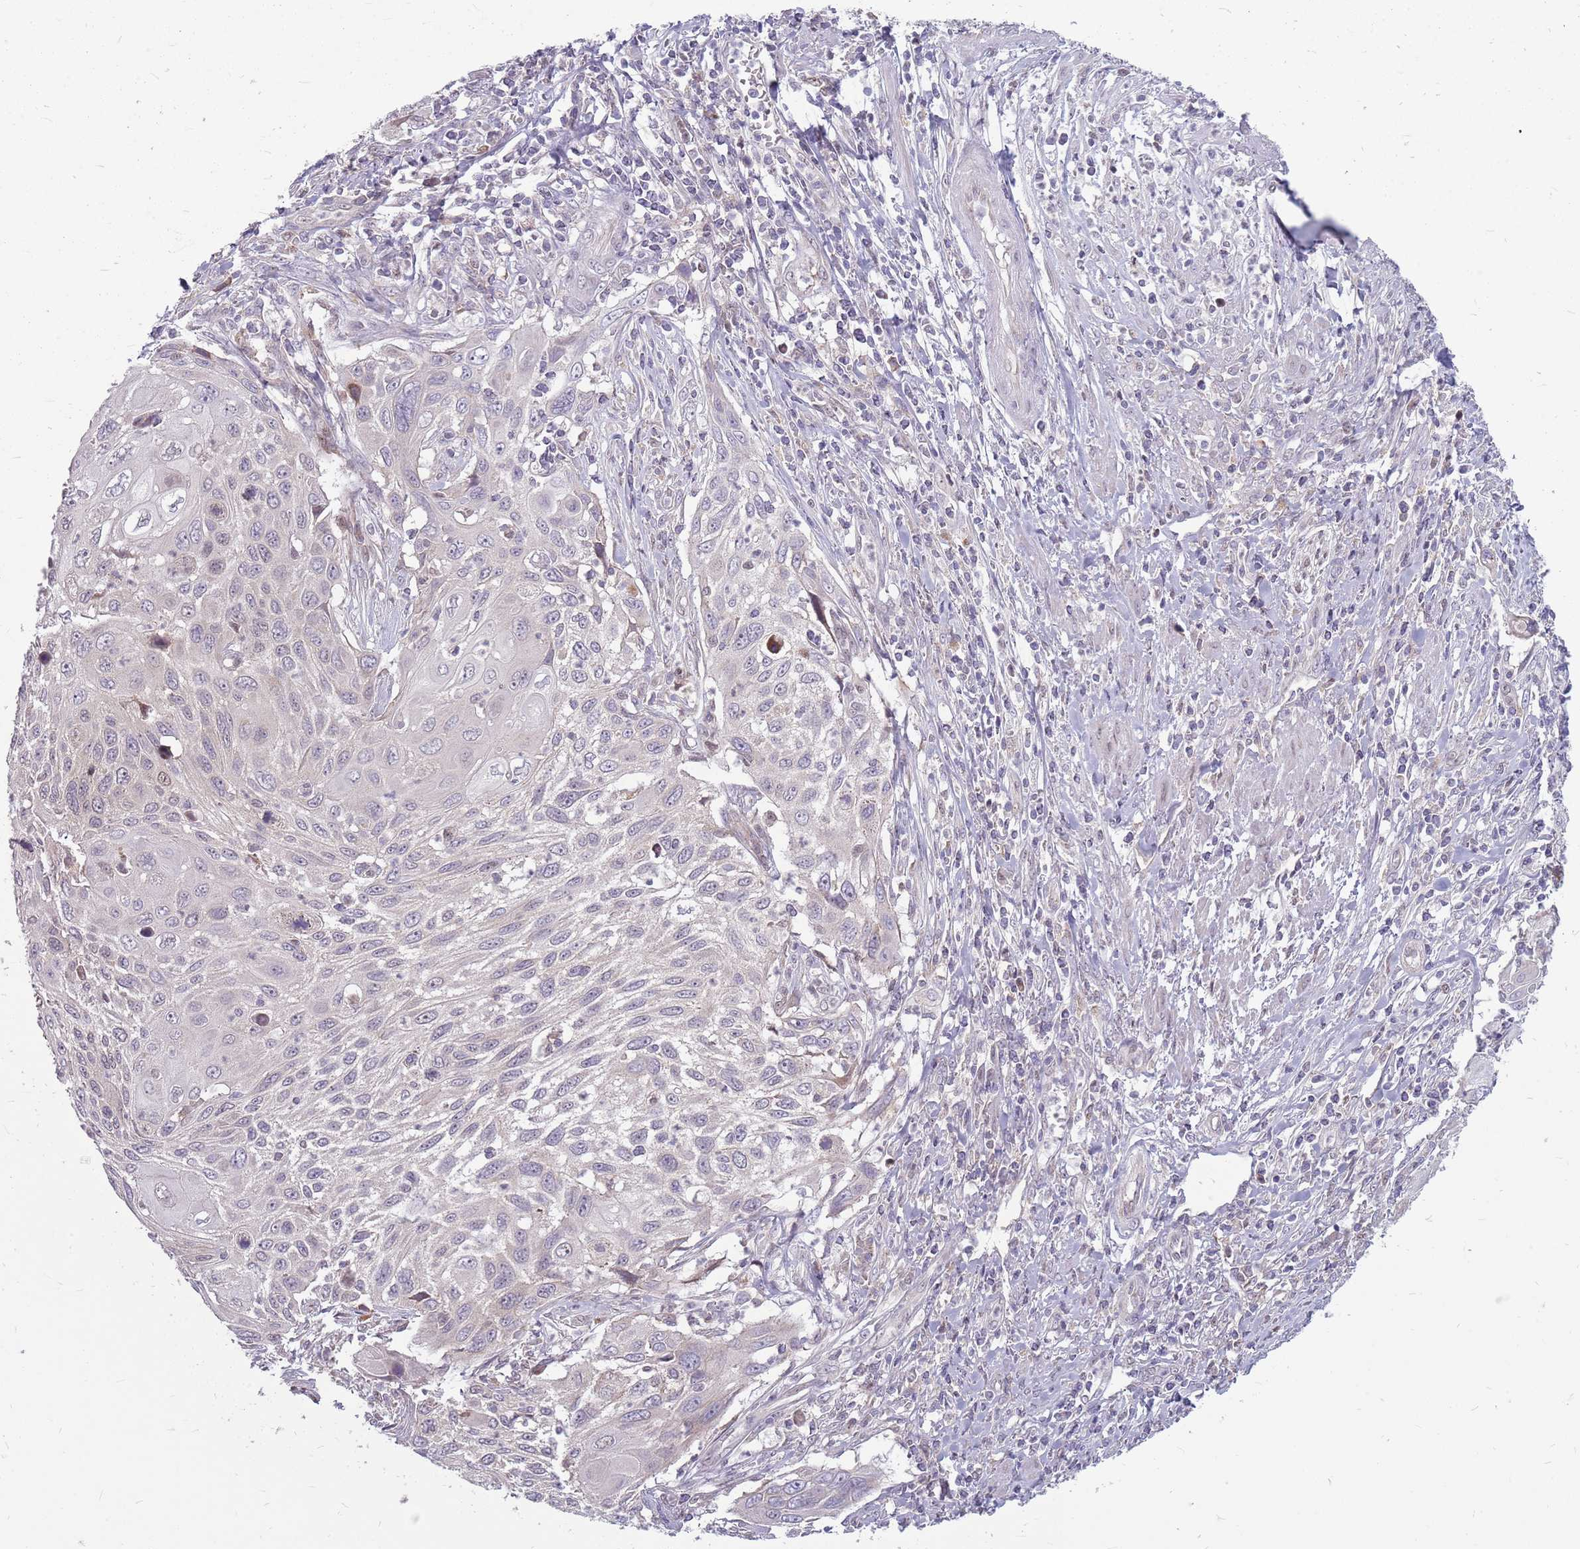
{"staining": {"intensity": "moderate", "quantity": "<25%", "location": "cytoplasmic/membranous"}, "tissue": "cervical cancer", "cell_type": "Tumor cells", "image_type": "cancer", "snomed": [{"axis": "morphology", "description": "Squamous cell carcinoma, NOS"}, {"axis": "topography", "description": "Cervix"}], "caption": "High-power microscopy captured an IHC histopathology image of cervical squamous cell carcinoma, revealing moderate cytoplasmic/membranous expression in approximately <25% of tumor cells.", "gene": "PPP1R27", "patient": {"sex": "female", "age": 70}}